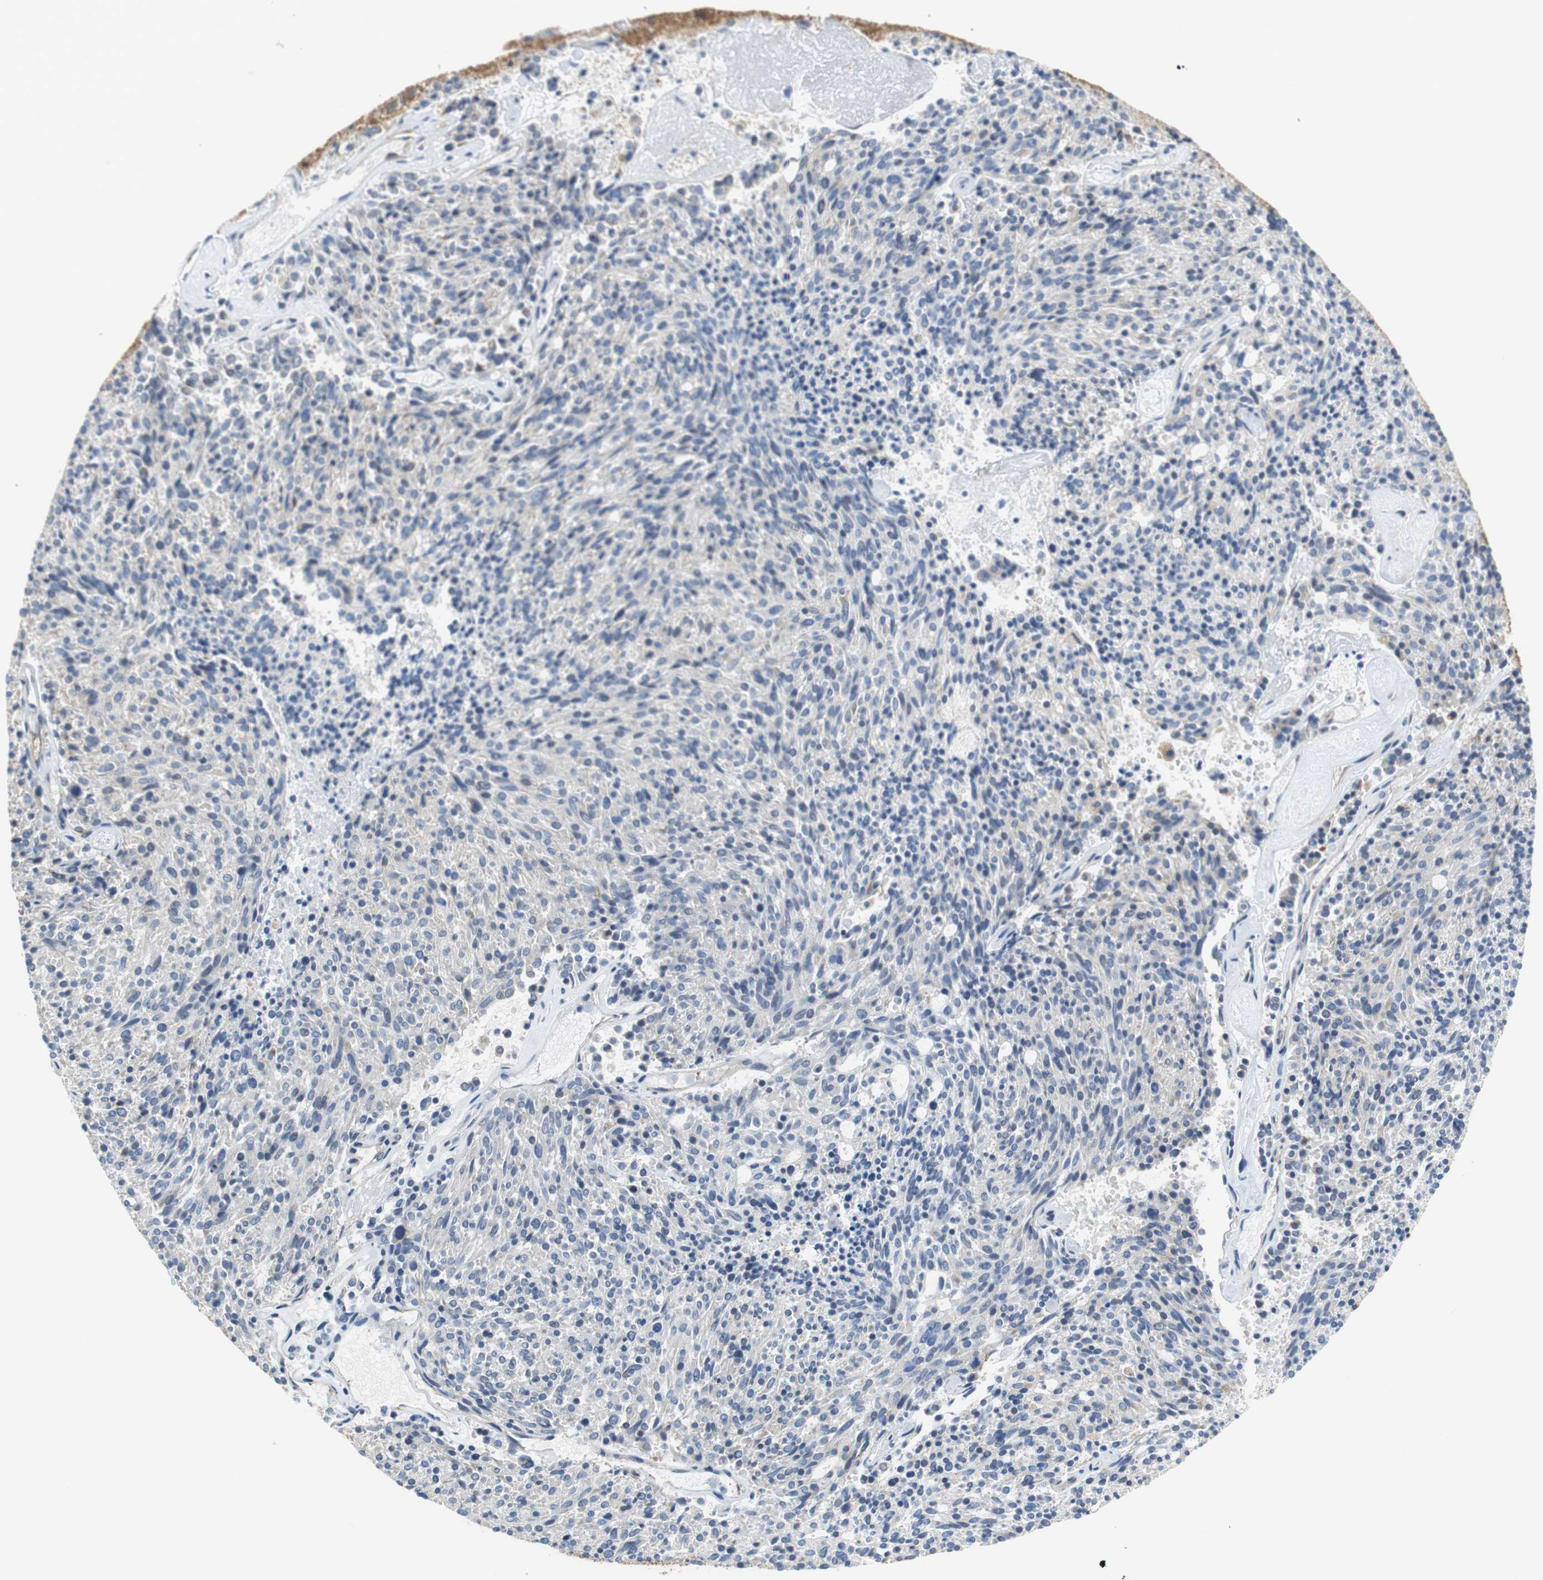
{"staining": {"intensity": "negative", "quantity": "none", "location": "none"}, "tissue": "carcinoid", "cell_type": "Tumor cells", "image_type": "cancer", "snomed": [{"axis": "morphology", "description": "Carcinoid, malignant, NOS"}, {"axis": "topography", "description": "Pancreas"}], "caption": "IHC of carcinoid exhibits no staining in tumor cells. The staining is performed using DAB brown chromogen with nuclei counter-stained in using hematoxylin.", "gene": "GSTK1", "patient": {"sex": "female", "age": 54}}